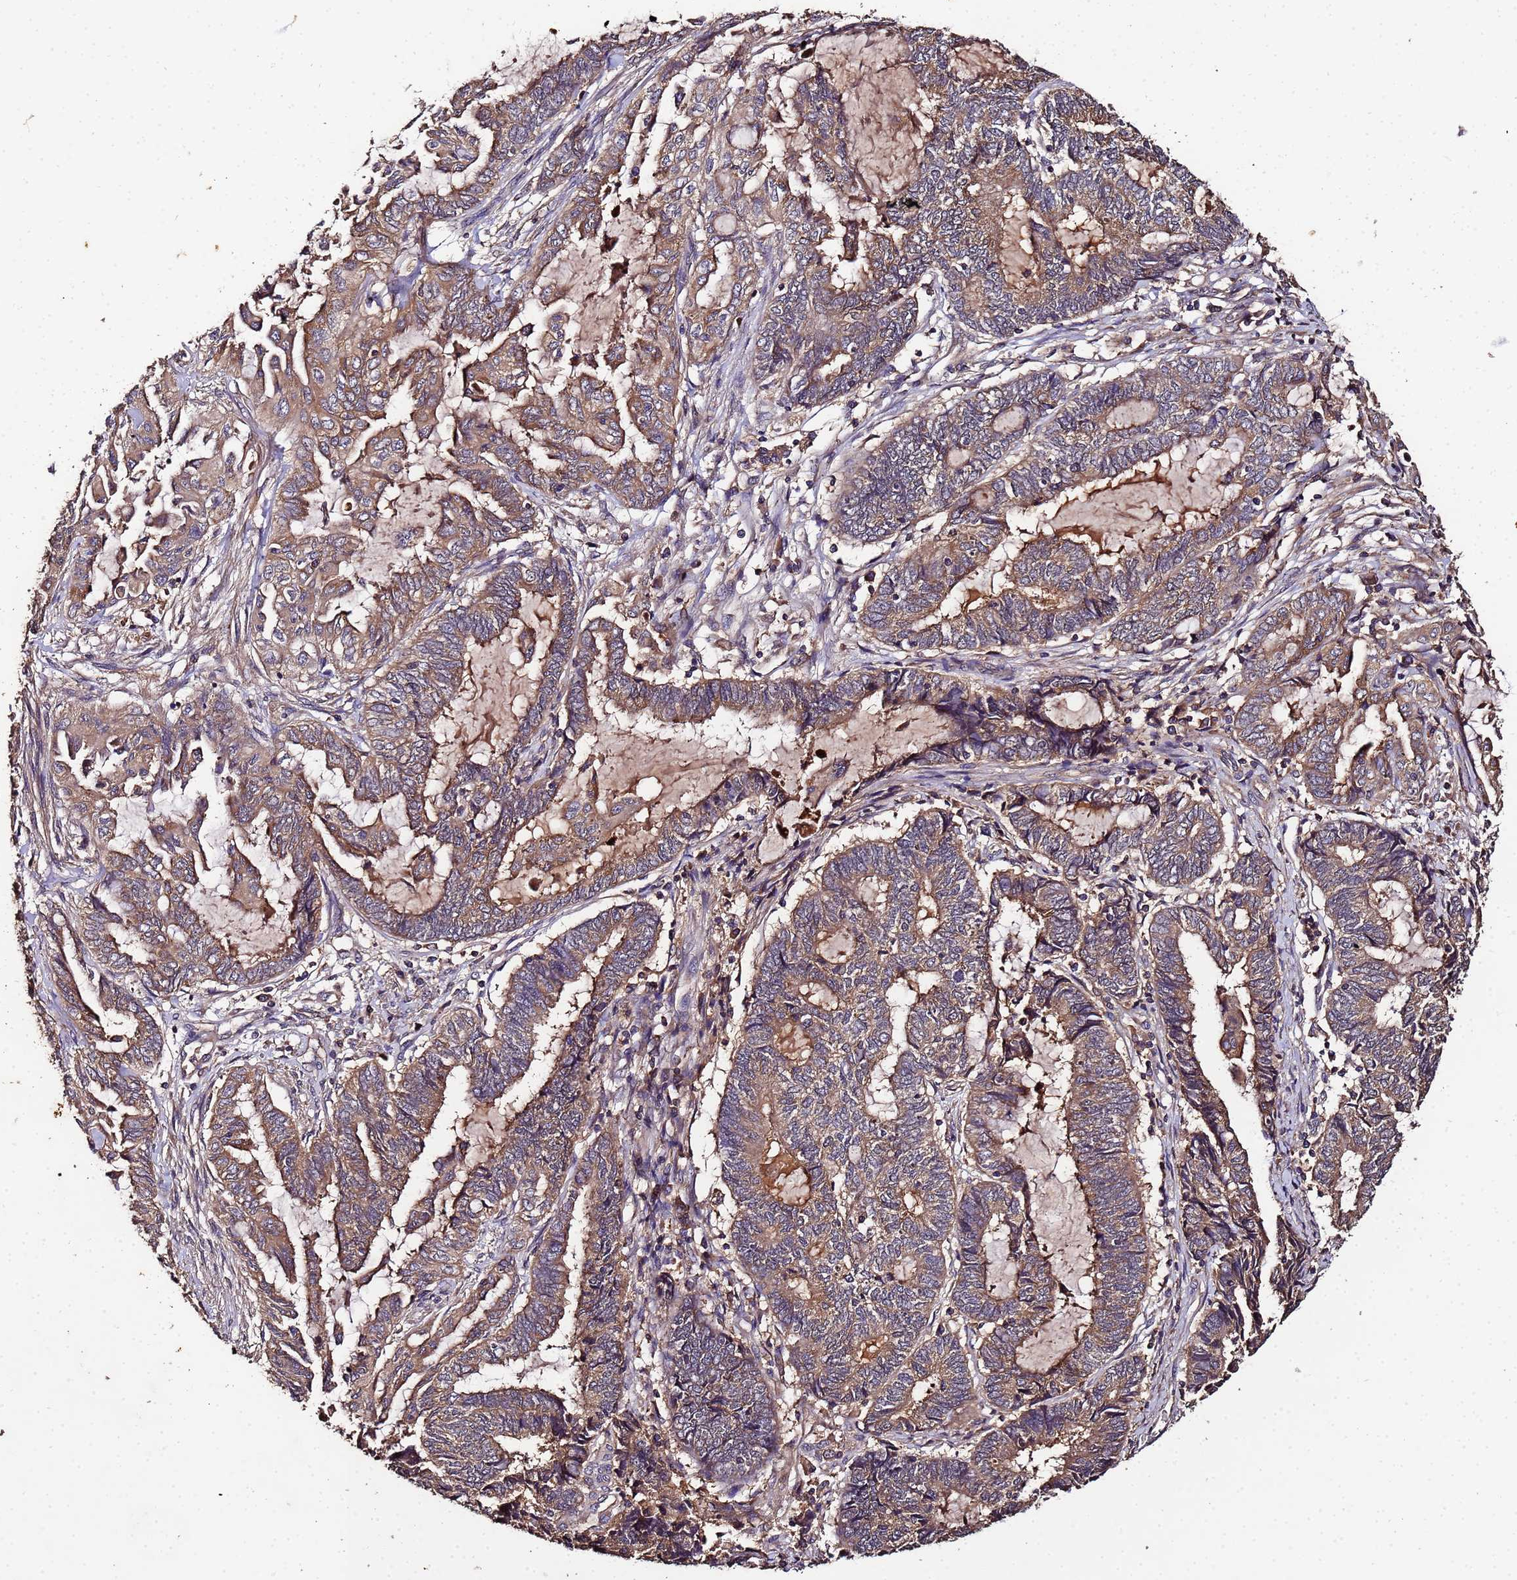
{"staining": {"intensity": "moderate", "quantity": ">75%", "location": "cytoplasmic/membranous"}, "tissue": "endometrial cancer", "cell_type": "Tumor cells", "image_type": "cancer", "snomed": [{"axis": "morphology", "description": "Adenocarcinoma, NOS"}, {"axis": "topography", "description": "Uterus"}, {"axis": "topography", "description": "Endometrium"}], "caption": "Brown immunohistochemical staining in human endometrial cancer demonstrates moderate cytoplasmic/membranous positivity in about >75% of tumor cells.", "gene": "MTERF1", "patient": {"sex": "female", "age": 70}}